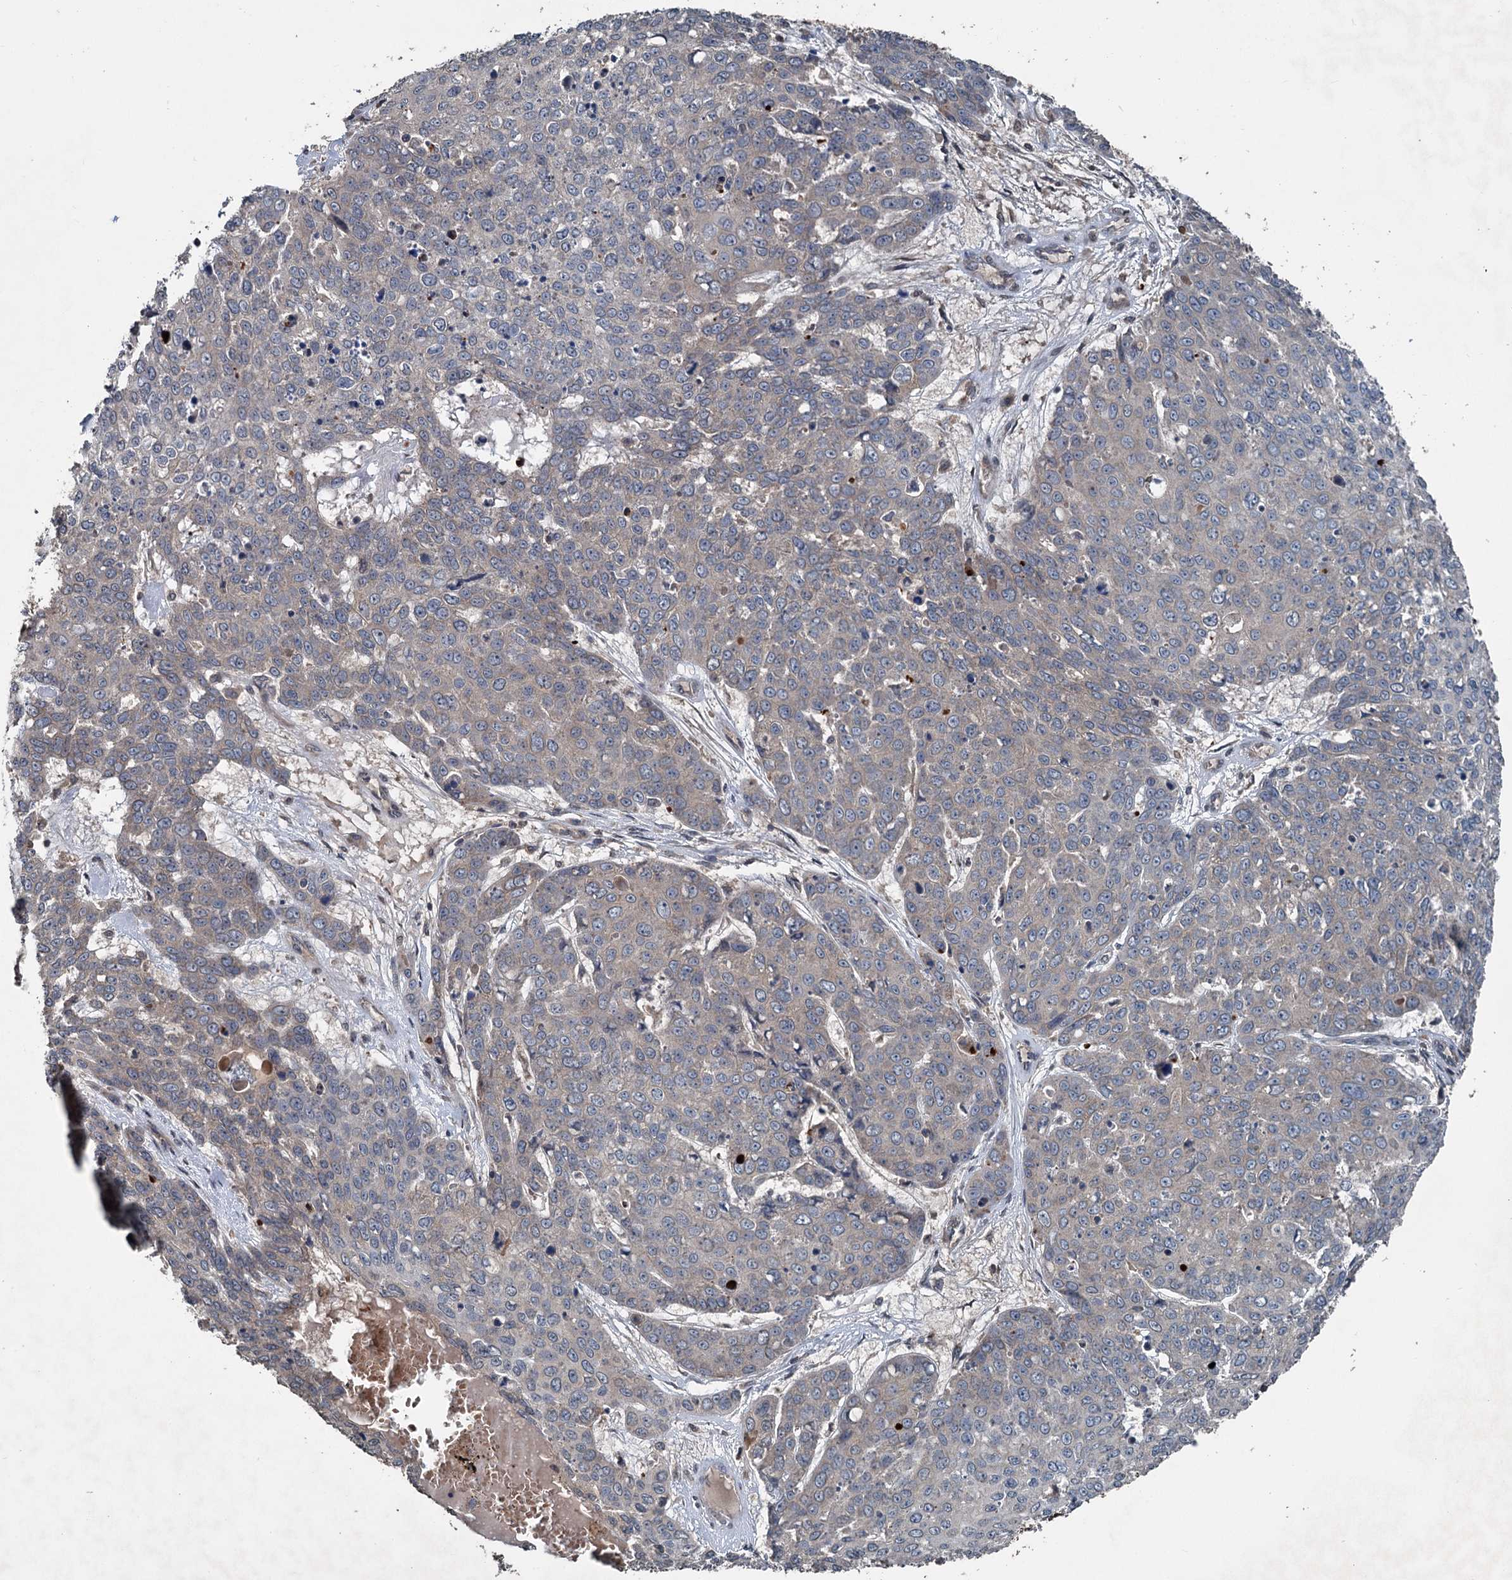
{"staining": {"intensity": "weak", "quantity": "<25%", "location": "cytoplasmic/membranous"}, "tissue": "skin cancer", "cell_type": "Tumor cells", "image_type": "cancer", "snomed": [{"axis": "morphology", "description": "Squamous cell carcinoma, NOS"}, {"axis": "topography", "description": "Skin"}], "caption": "The micrograph exhibits no staining of tumor cells in skin cancer (squamous cell carcinoma). (Immunohistochemistry (ihc), brightfield microscopy, high magnification).", "gene": "N4BP2L2", "patient": {"sex": "male", "age": 71}}